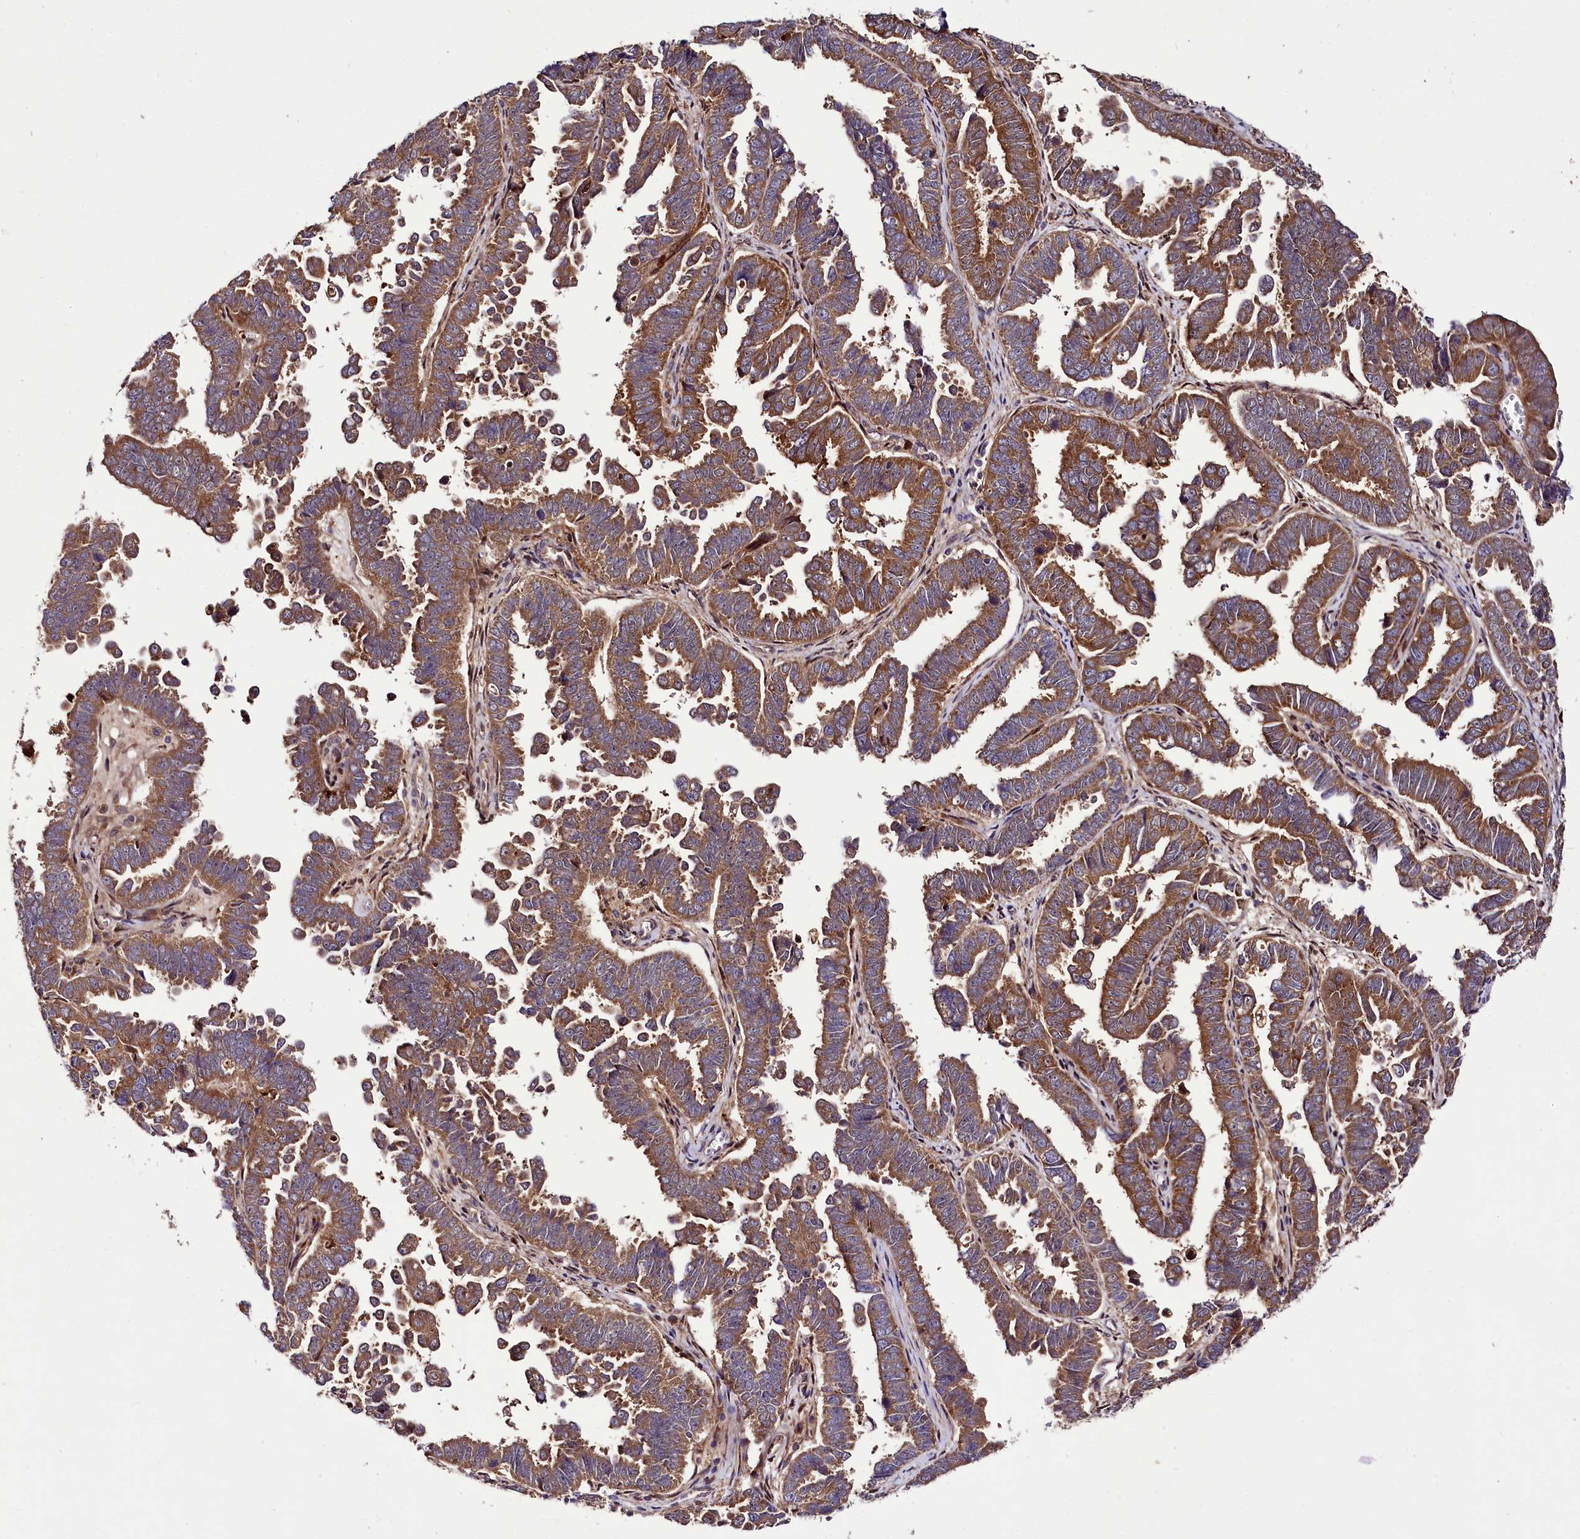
{"staining": {"intensity": "moderate", "quantity": ">75%", "location": "cytoplasmic/membranous"}, "tissue": "endometrial cancer", "cell_type": "Tumor cells", "image_type": "cancer", "snomed": [{"axis": "morphology", "description": "Adenocarcinoma, NOS"}, {"axis": "topography", "description": "Endometrium"}], "caption": "Endometrial adenocarcinoma stained with a protein marker demonstrates moderate staining in tumor cells.", "gene": "NAA25", "patient": {"sex": "female", "age": 75}}